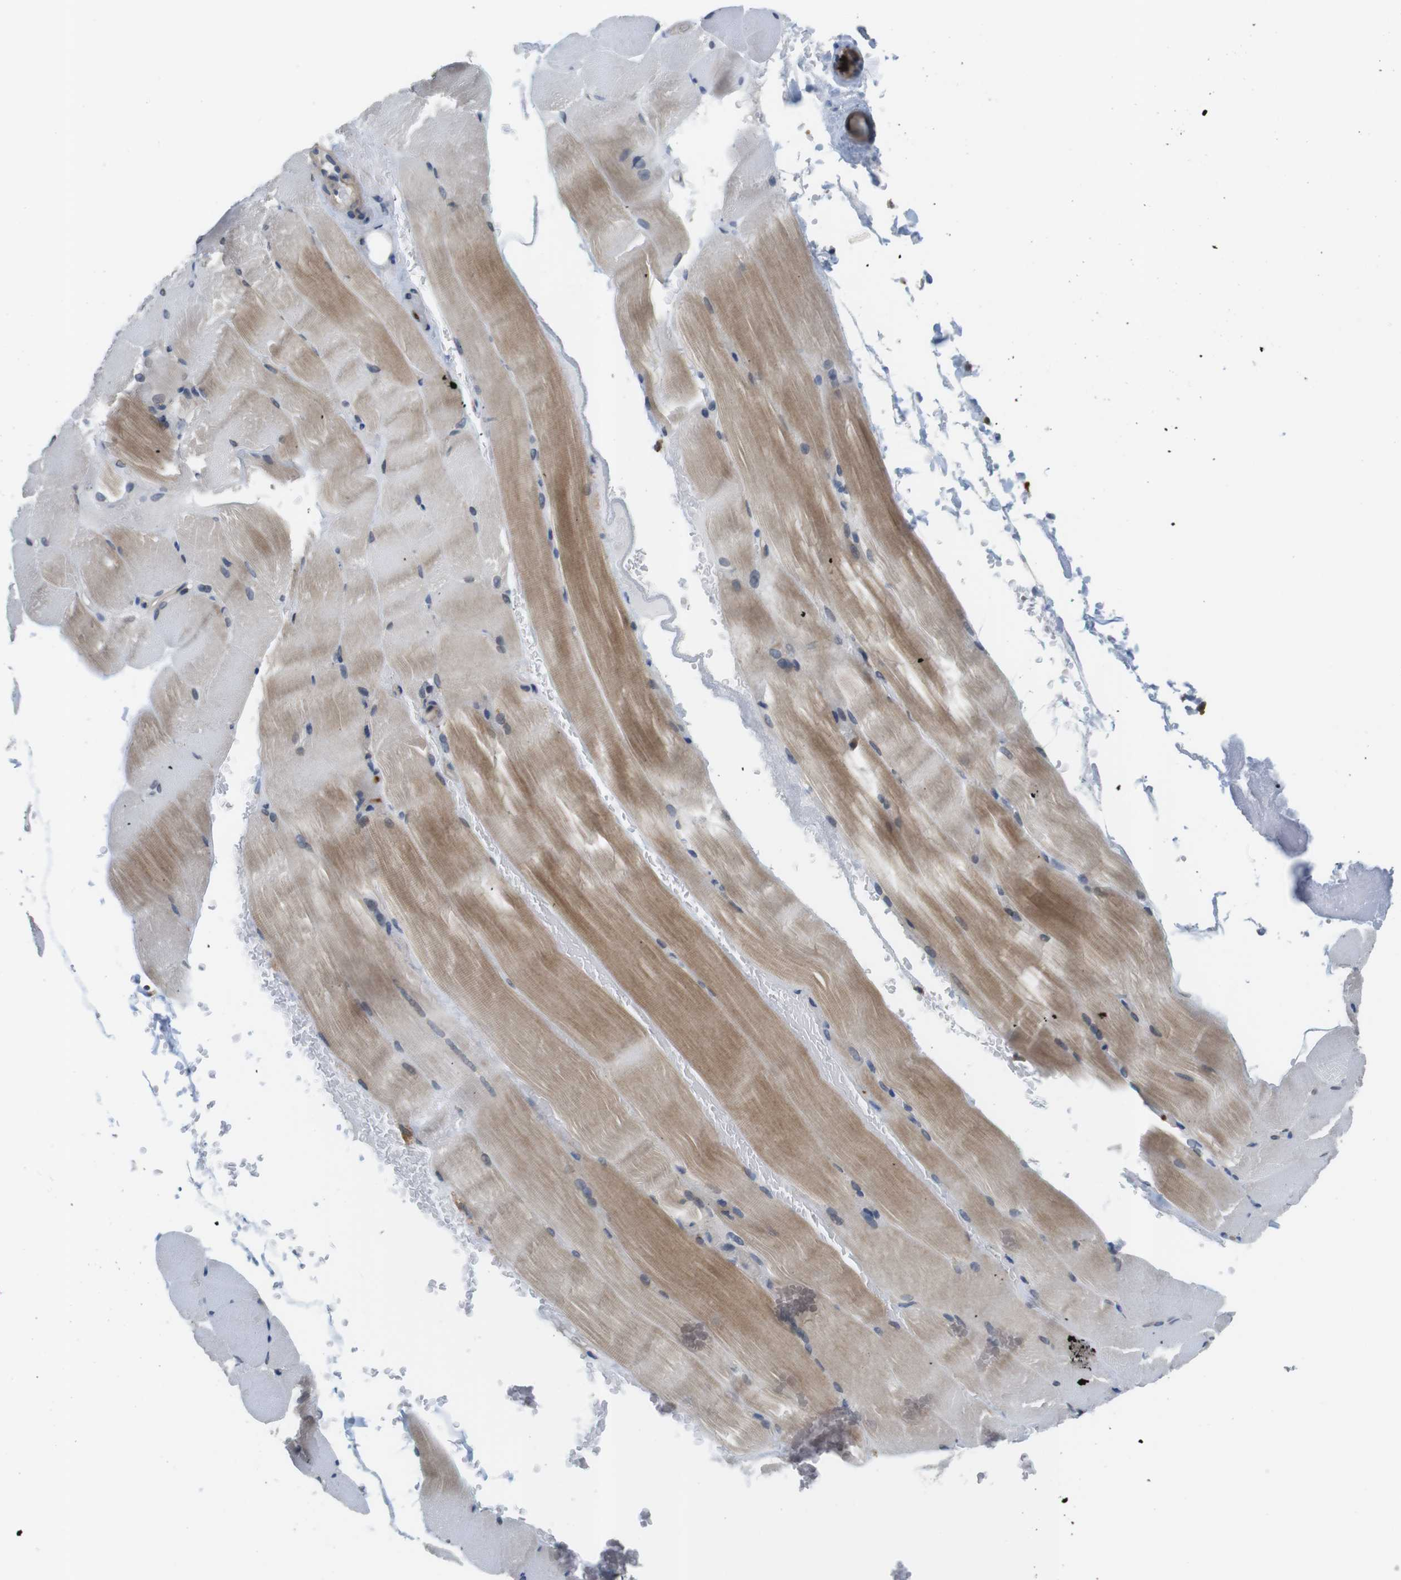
{"staining": {"intensity": "moderate", "quantity": ">75%", "location": "cytoplasmic/membranous"}, "tissue": "skeletal muscle", "cell_type": "Myocytes", "image_type": "normal", "snomed": [{"axis": "morphology", "description": "Normal tissue, NOS"}, {"axis": "topography", "description": "Skeletal muscle"}, {"axis": "topography", "description": "Parathyroid gland"}], "caption": "Immunohistochemistry micrograph of benign human skeletal muscle stained for a protein (brown), which displays medium levels of moderate cytoplasmic/membranous expression in about >75% of myocytes.", "gene": "HERPUD2", "patient": {"sex": "female", "age": 37}}